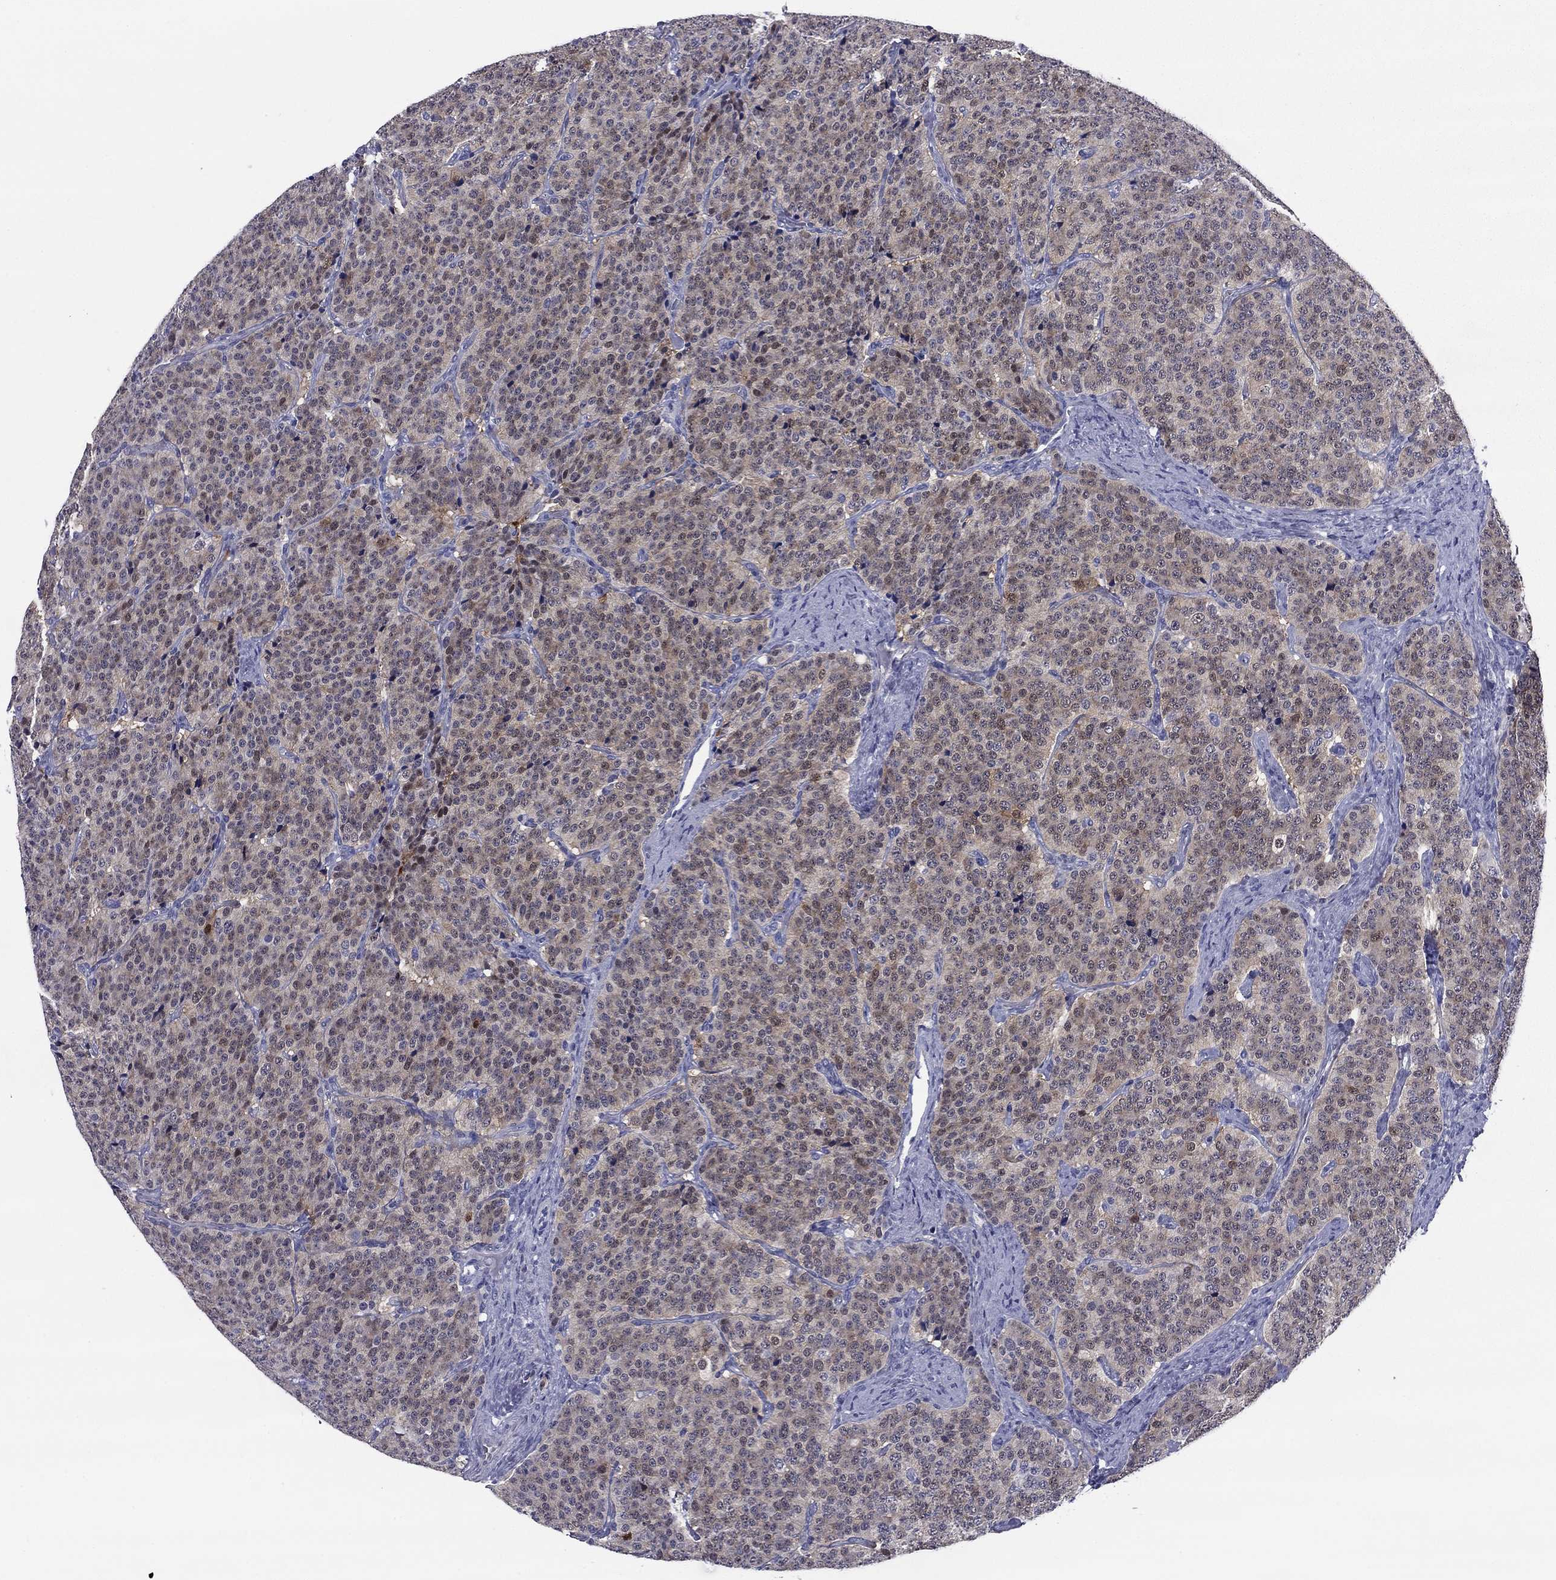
{"staining": {"intensity": "weak", "quantity": "<25%", "location": "nuclear"}, "tissue": "carcinoid", "cell_type": "Tumor cells", "image_type": "cancer", "snomed": [{"axis": "morphology", "description": "Carcinoid, malignant, NOS"}, {"axis": "topography", "description": "Small intestine"}], "caption": "The immunohistochemistry (IHC) image has no significant expression in tumor cells of carcinoid (malignant) tissue. The staining was performed using DAB to visualize the protein expression in brown, while the nuclei were stained in blue with hematoxylin (Magnification: 20x).", "gene": "REXO5", "patient": {"sex": "female", "age": 58}}